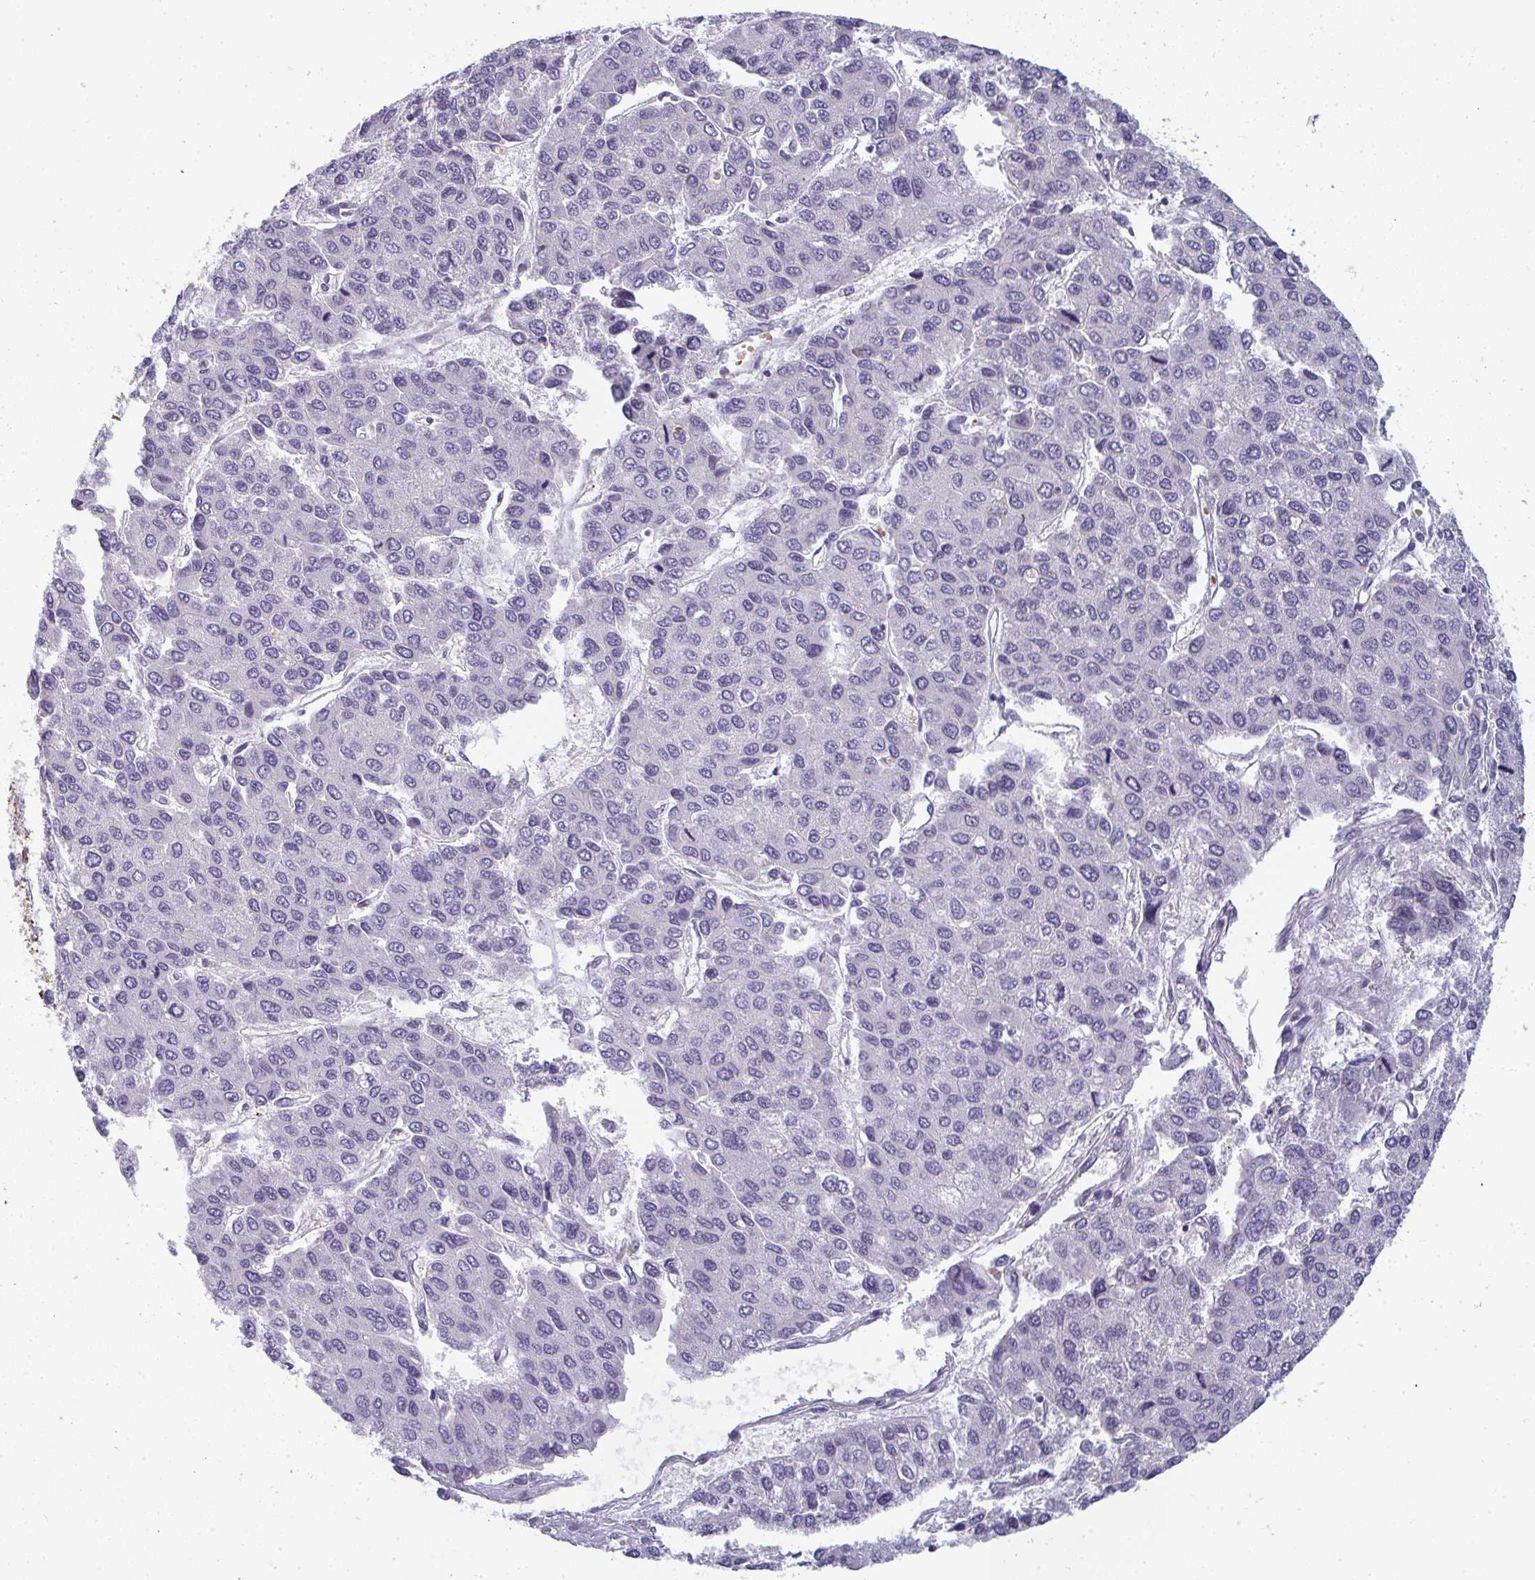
{"staining": {"intensity": "negative", "quantity": "none", "location": "none"}, "tissue": "liver cancer", "cell_type": "Tumor cells", "image_type": "cancer", "snomed": [{"axis": "morphology", "description": "Carcinoma, Hepatocellular, NOS"}, {"axis": "topography", "description": "Liver"}], "caption": "Immunohistochemical staining of liver cancer displays no significant expression in tumor cells. Brightfield microscopy of immunohistochemistry stained with DAB (brown) and hematoxylin (blue), captured at high magnification.", "gene": "SHB", "patient": {"sex": "female", "age": 66}}